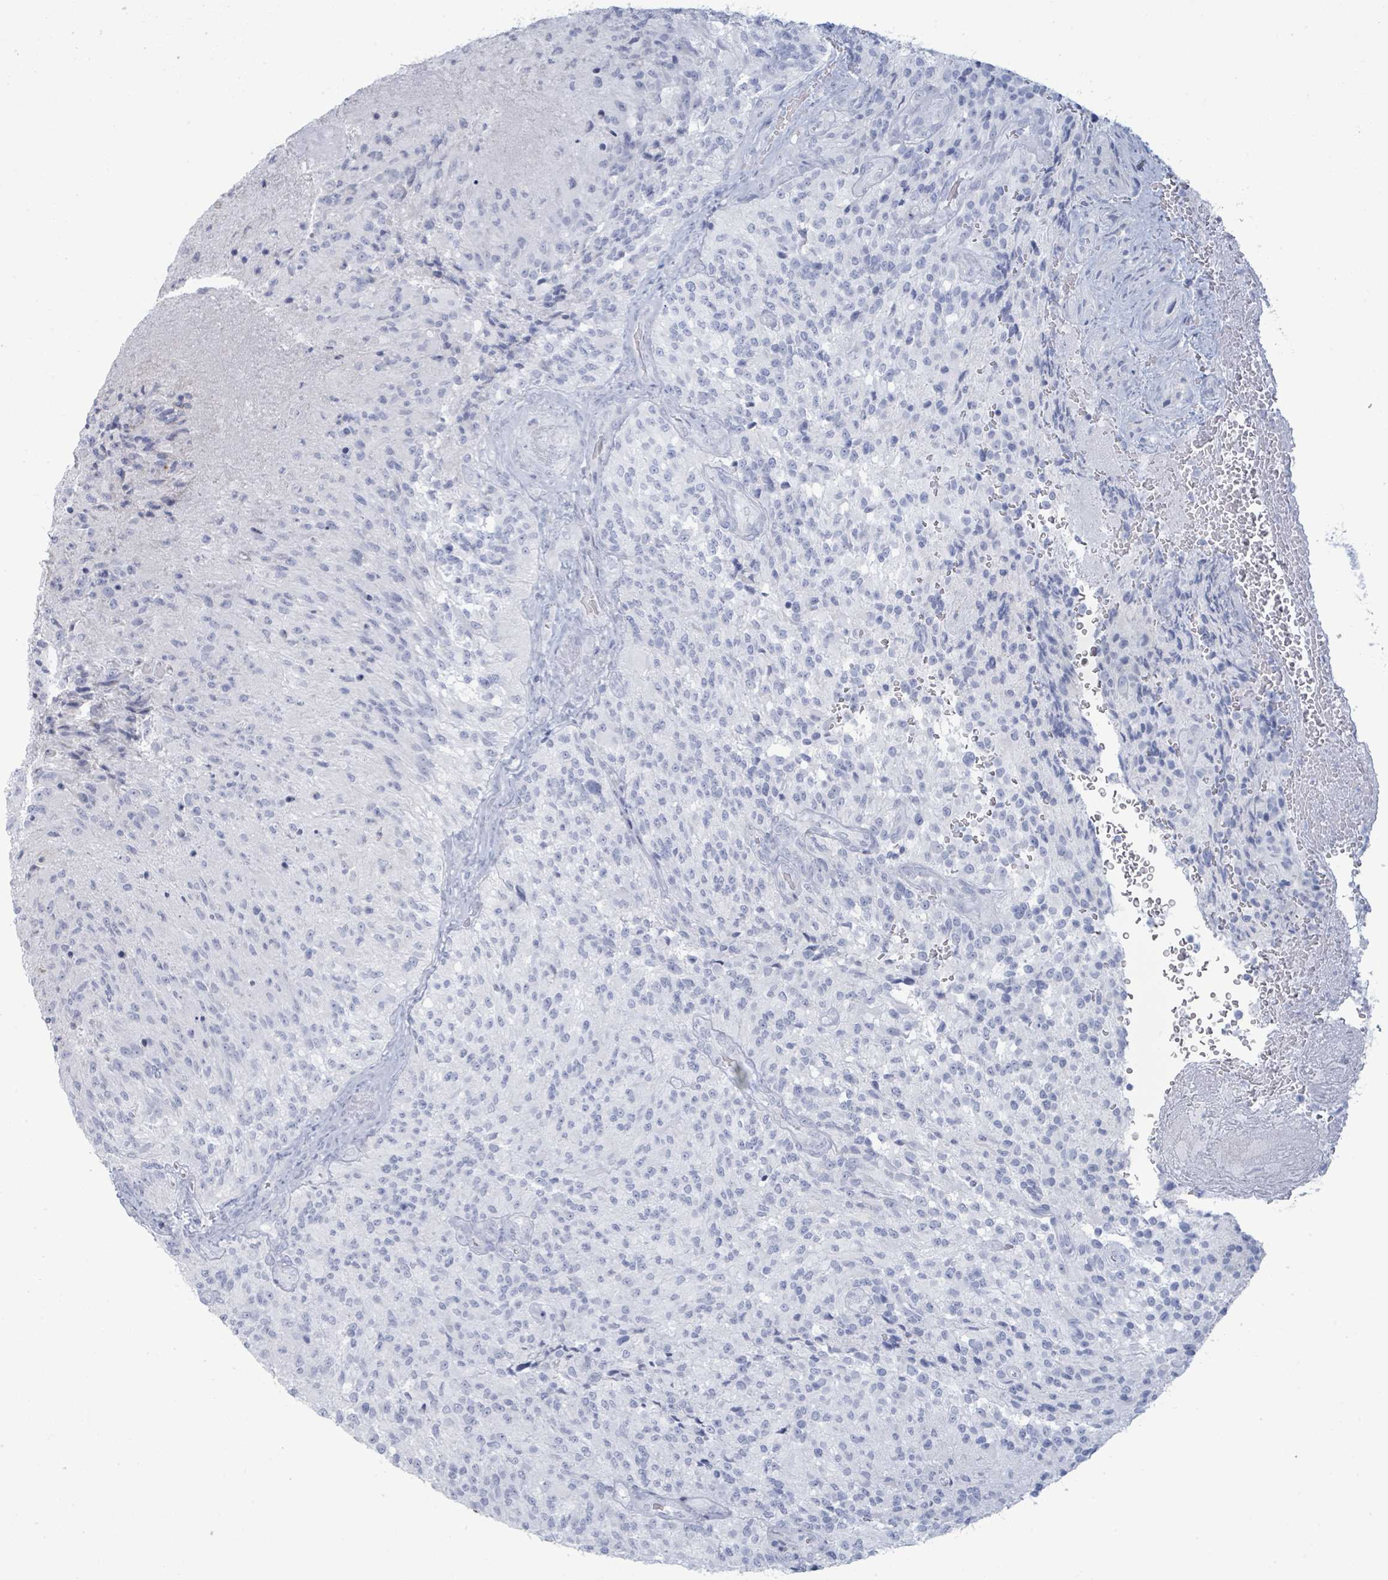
{"staining": {"intensity": "negative", "quantity": "none", "location": "none"}, "tissue": "glioma", "cell_type": "Tumor cells", "image_type": "cancer", "snomed": [{"axis": "morphology", "description": "Normal tissue, NOS"}, {"axis": "morphology", "description": "Glioma, malignant, High grade"}, {"axis": "topography", "description": "Cerebral cortex"}], "caption": "Tumor cells are negative for protein expression in human glioma.", "gene": "PGA3", "patient": {"sex": "male", "age": 56}}